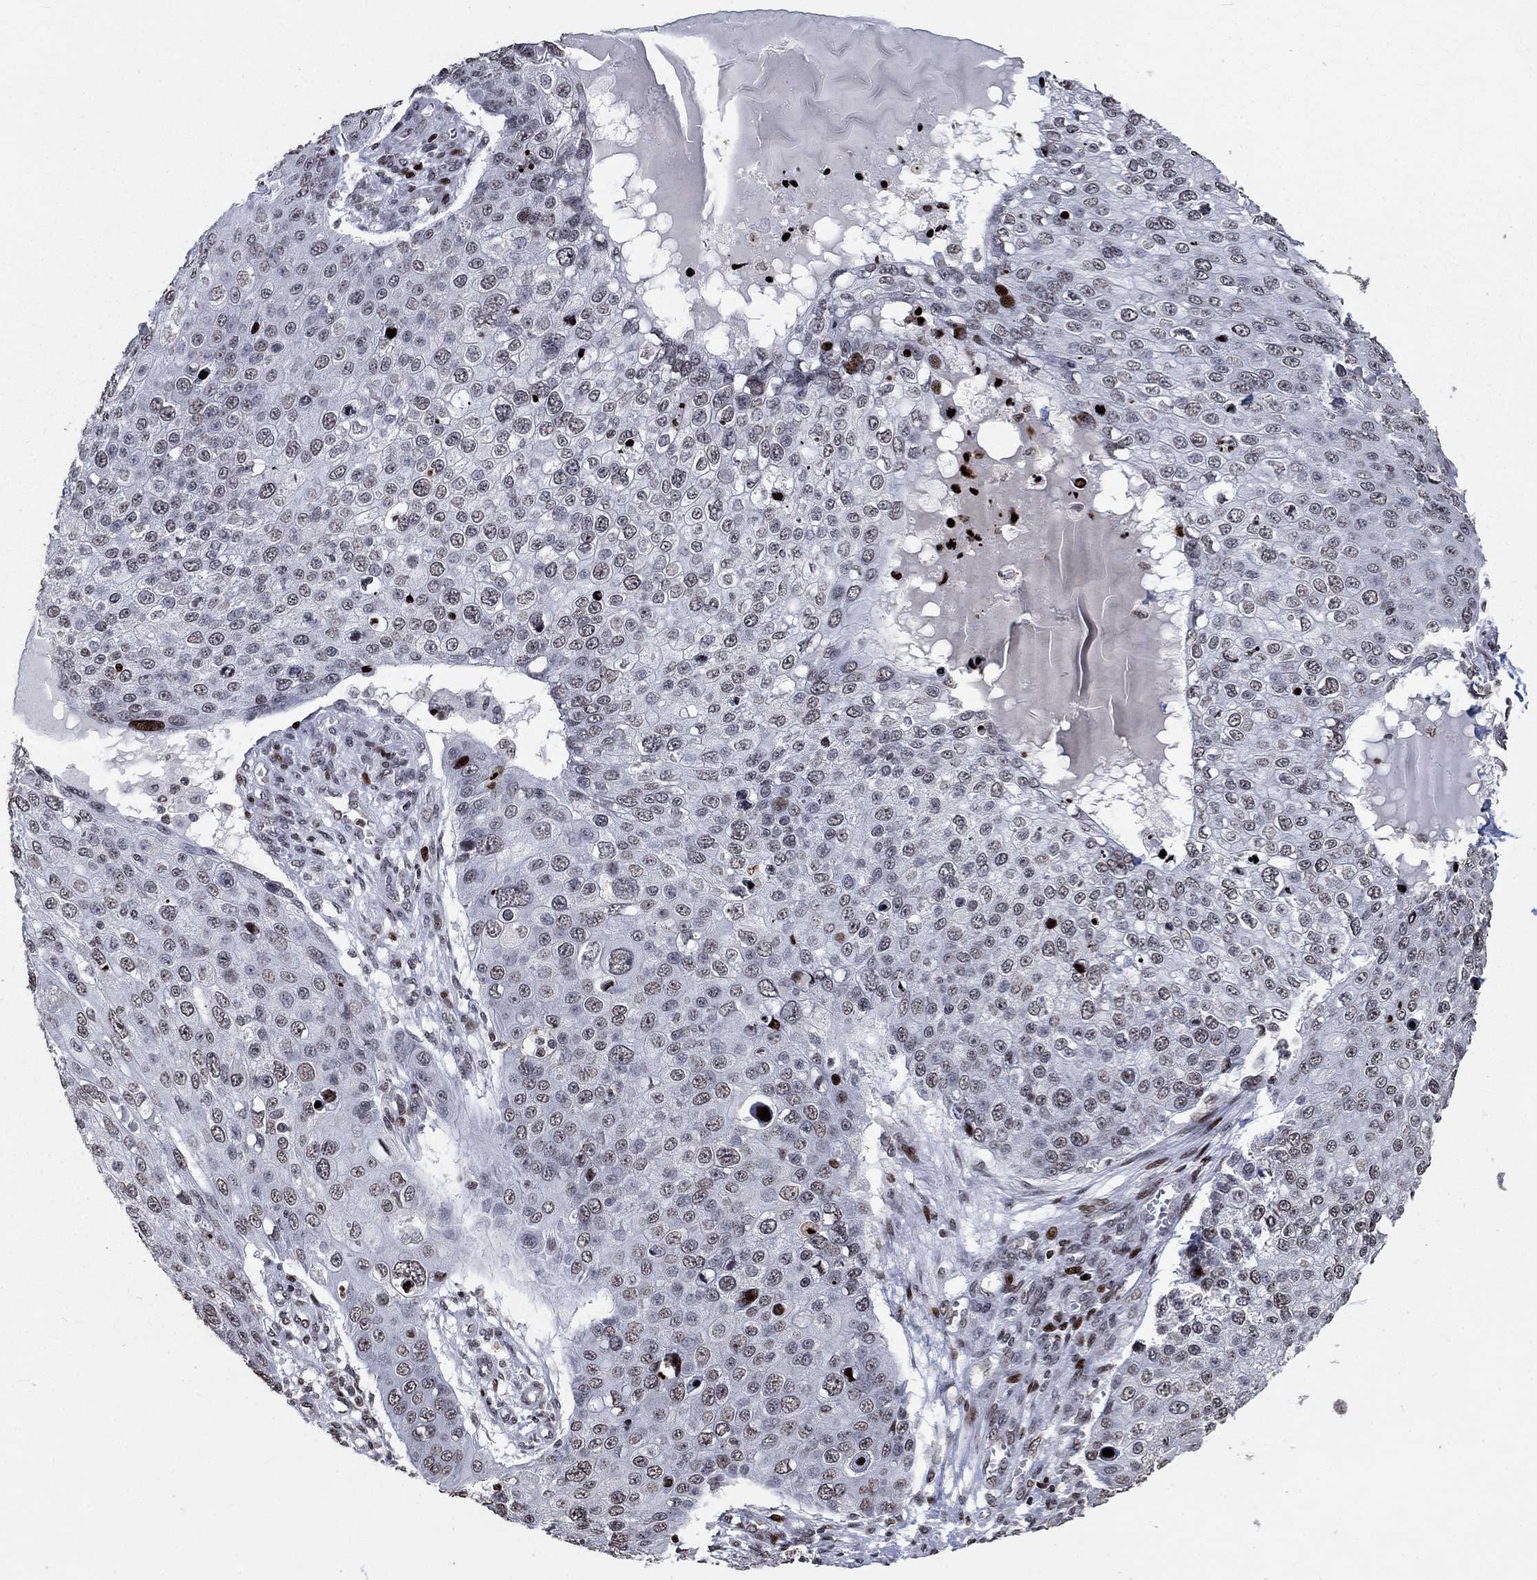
{"staining": {"intensity": "negative", "quantity": "none", "location": "none"}, "tissue": "skin cancer", "cell_type": "Tumor cells", "image_type": "cancer", "snomed": [{"axis": "morphology", "description": "Squamous cell carcinoma, NOS"}, {"axis": "topography", "description": "Skin"}], "caption": "The image shows no significant staining in tumor cells of skin squamous cell carcinoma. (Stains: DAB immunohistochemistry (IHC) with hematoxylin counter stain, Microscopy: brightfield microscopy at high magnification).", "gene": "SRSF3", "patient": {"sex": "male", "age": 71}}